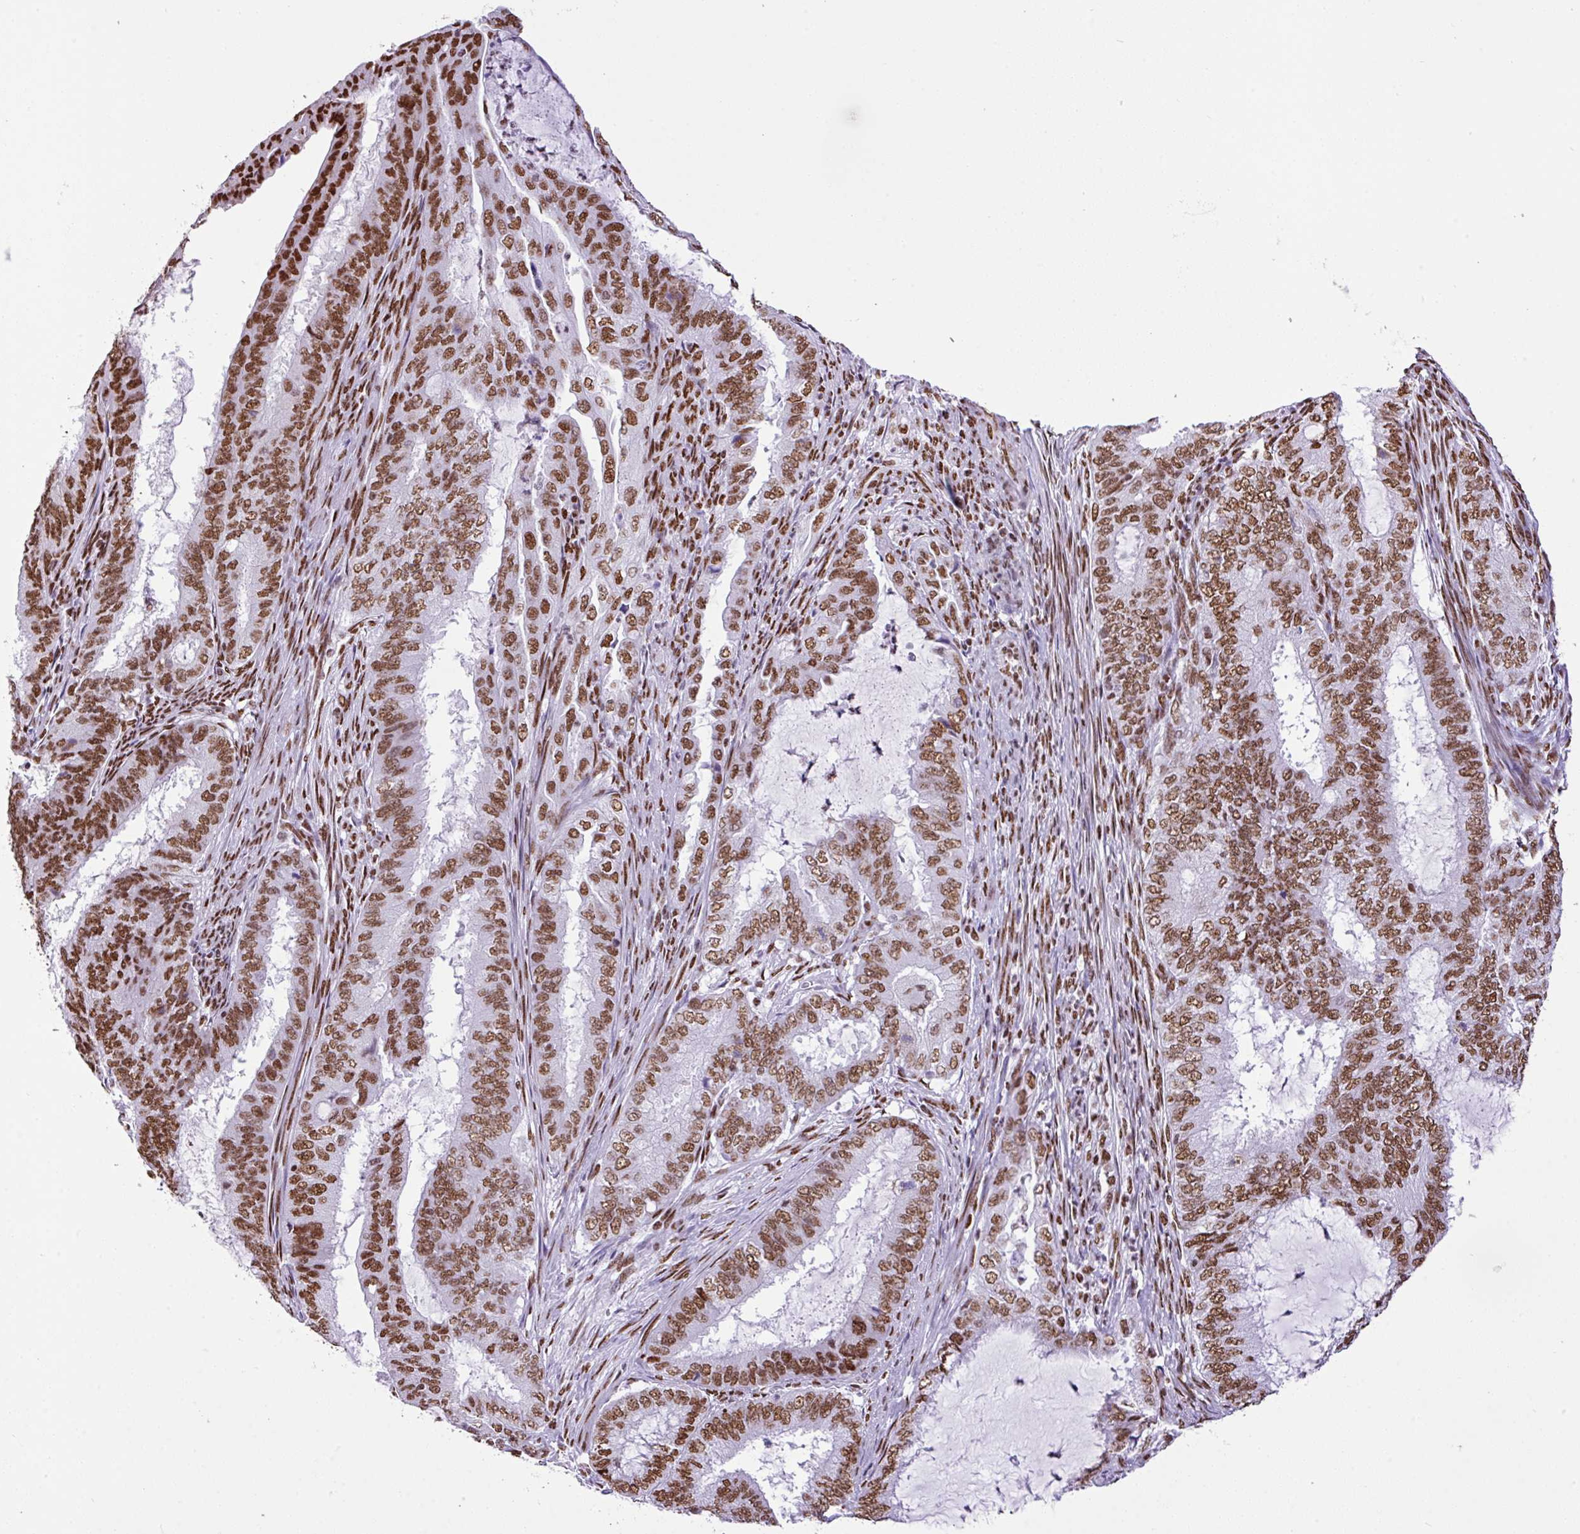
{"staining": {"intensity": "moderate", "quantity": ">75%", "location": "nuclear"}, "tissue": "endometrial cancer", "cell_type": "Tumor cells", "image_type": "cancer", "snomed": [{"axis": "morphology", "description": "Adenocarcinoma, NOS"}, {"axis": "topography", "description": "Endometrium"}], "caption": "Protein positivity by immunohistochemistry reveals moderate nuclear staining in approximately >75% of tumor cells in endometrial adenocarcinoma. The staining is performed using DAB brown chromogen to label protein expression. The nuclei are counter-stained blue using hematoxylin.", "gene": "RARG", "patient": {"sex": "female", "age": 51}}